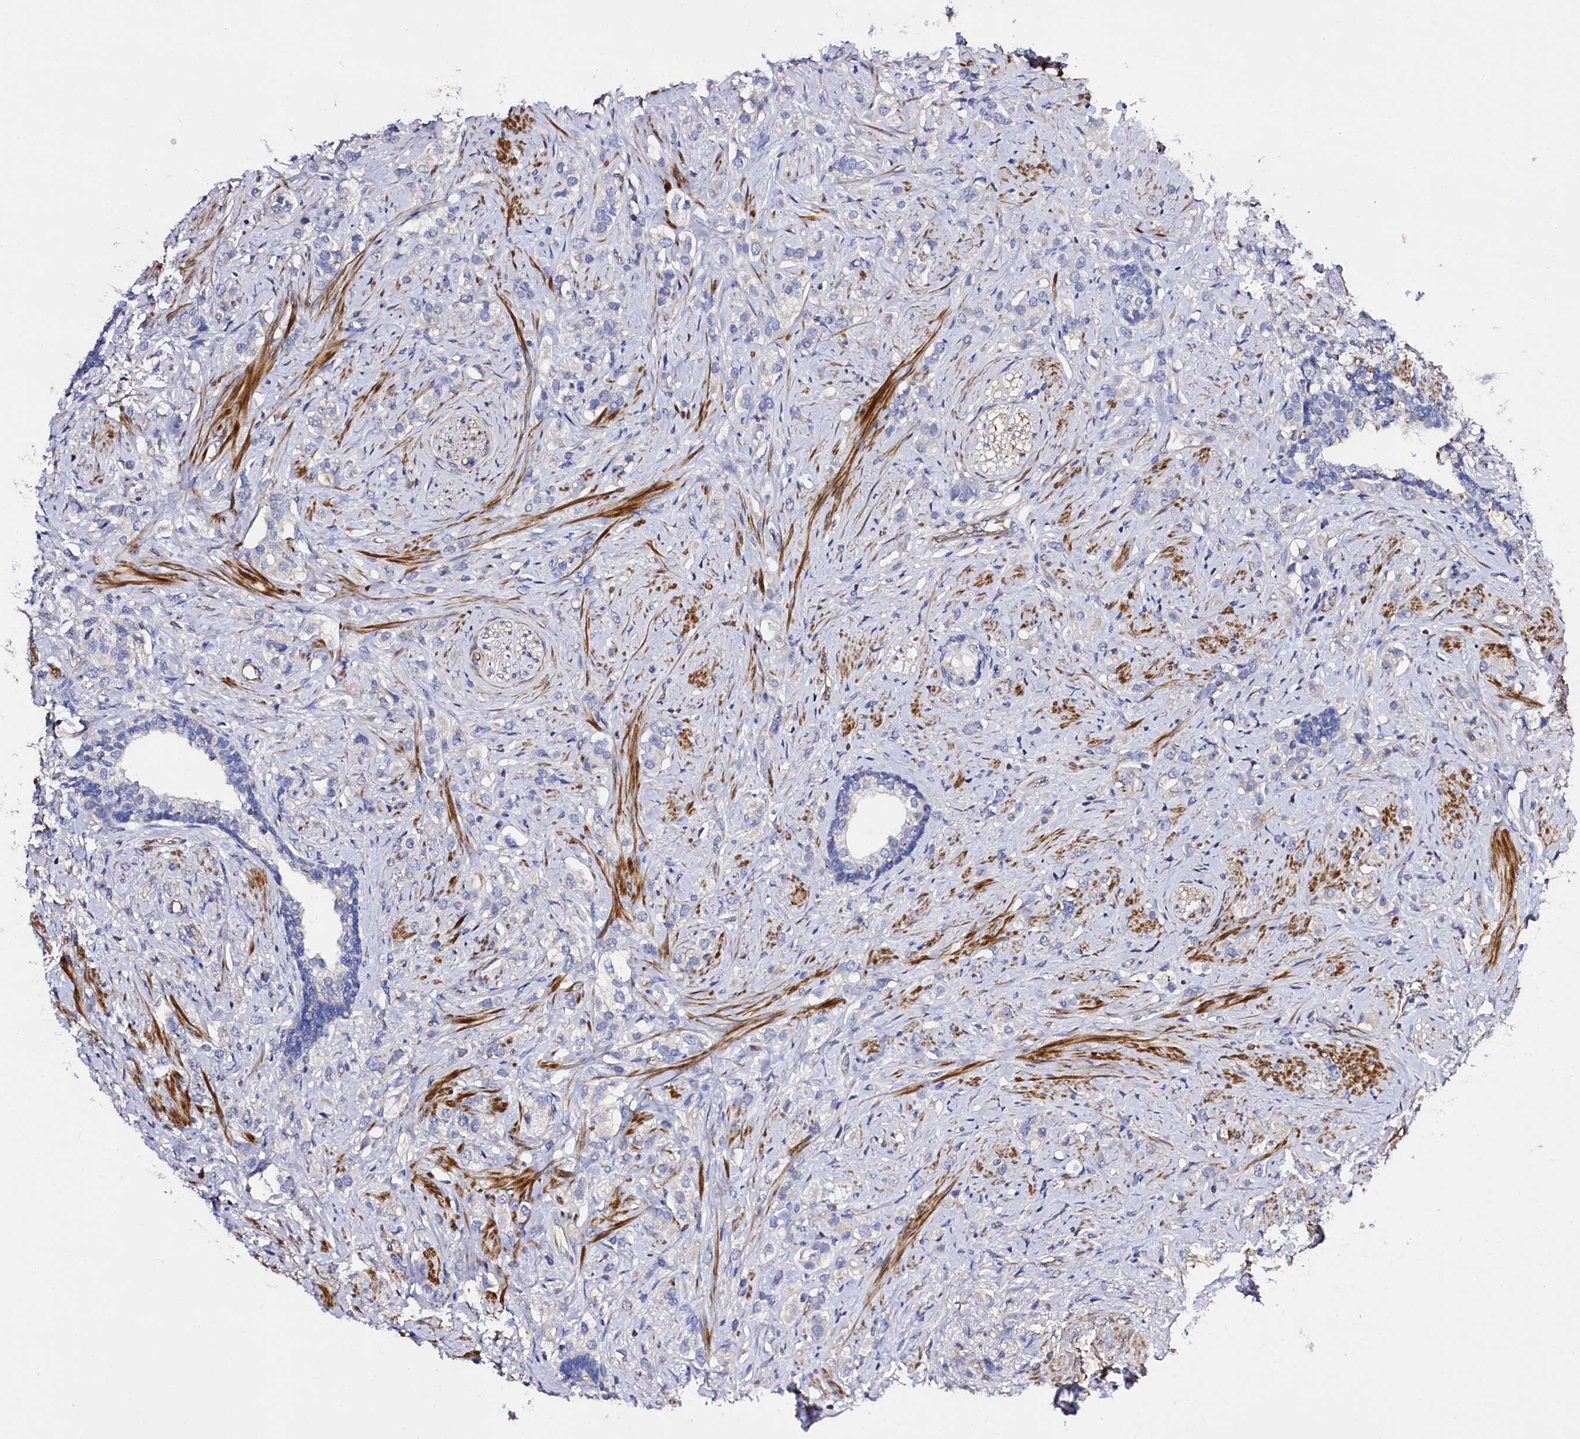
{"staining": {"intensity": "negative", "quantity": "none", "location": "none"}, "tissue": "prostate cancer", "cell_type": "Tumor cells", "image_type": "cancer", "snomed": [{"axis": "morphology", "description": "Adenocarcinoma, High grade"}, {"axis": "topography", "description": "Prostate"}], "caption": "Immunohistochemistry (IHC) of human prostate cancer exhibits no positivity in tumor cells. The staining is performed using DAB (3,3'-diaminobenzidine) brown chromogen with nuclei counter-stained in using hematoxylin.", "gene": "SLC7A1", "patient": {"sex": "male", "age": 63}}